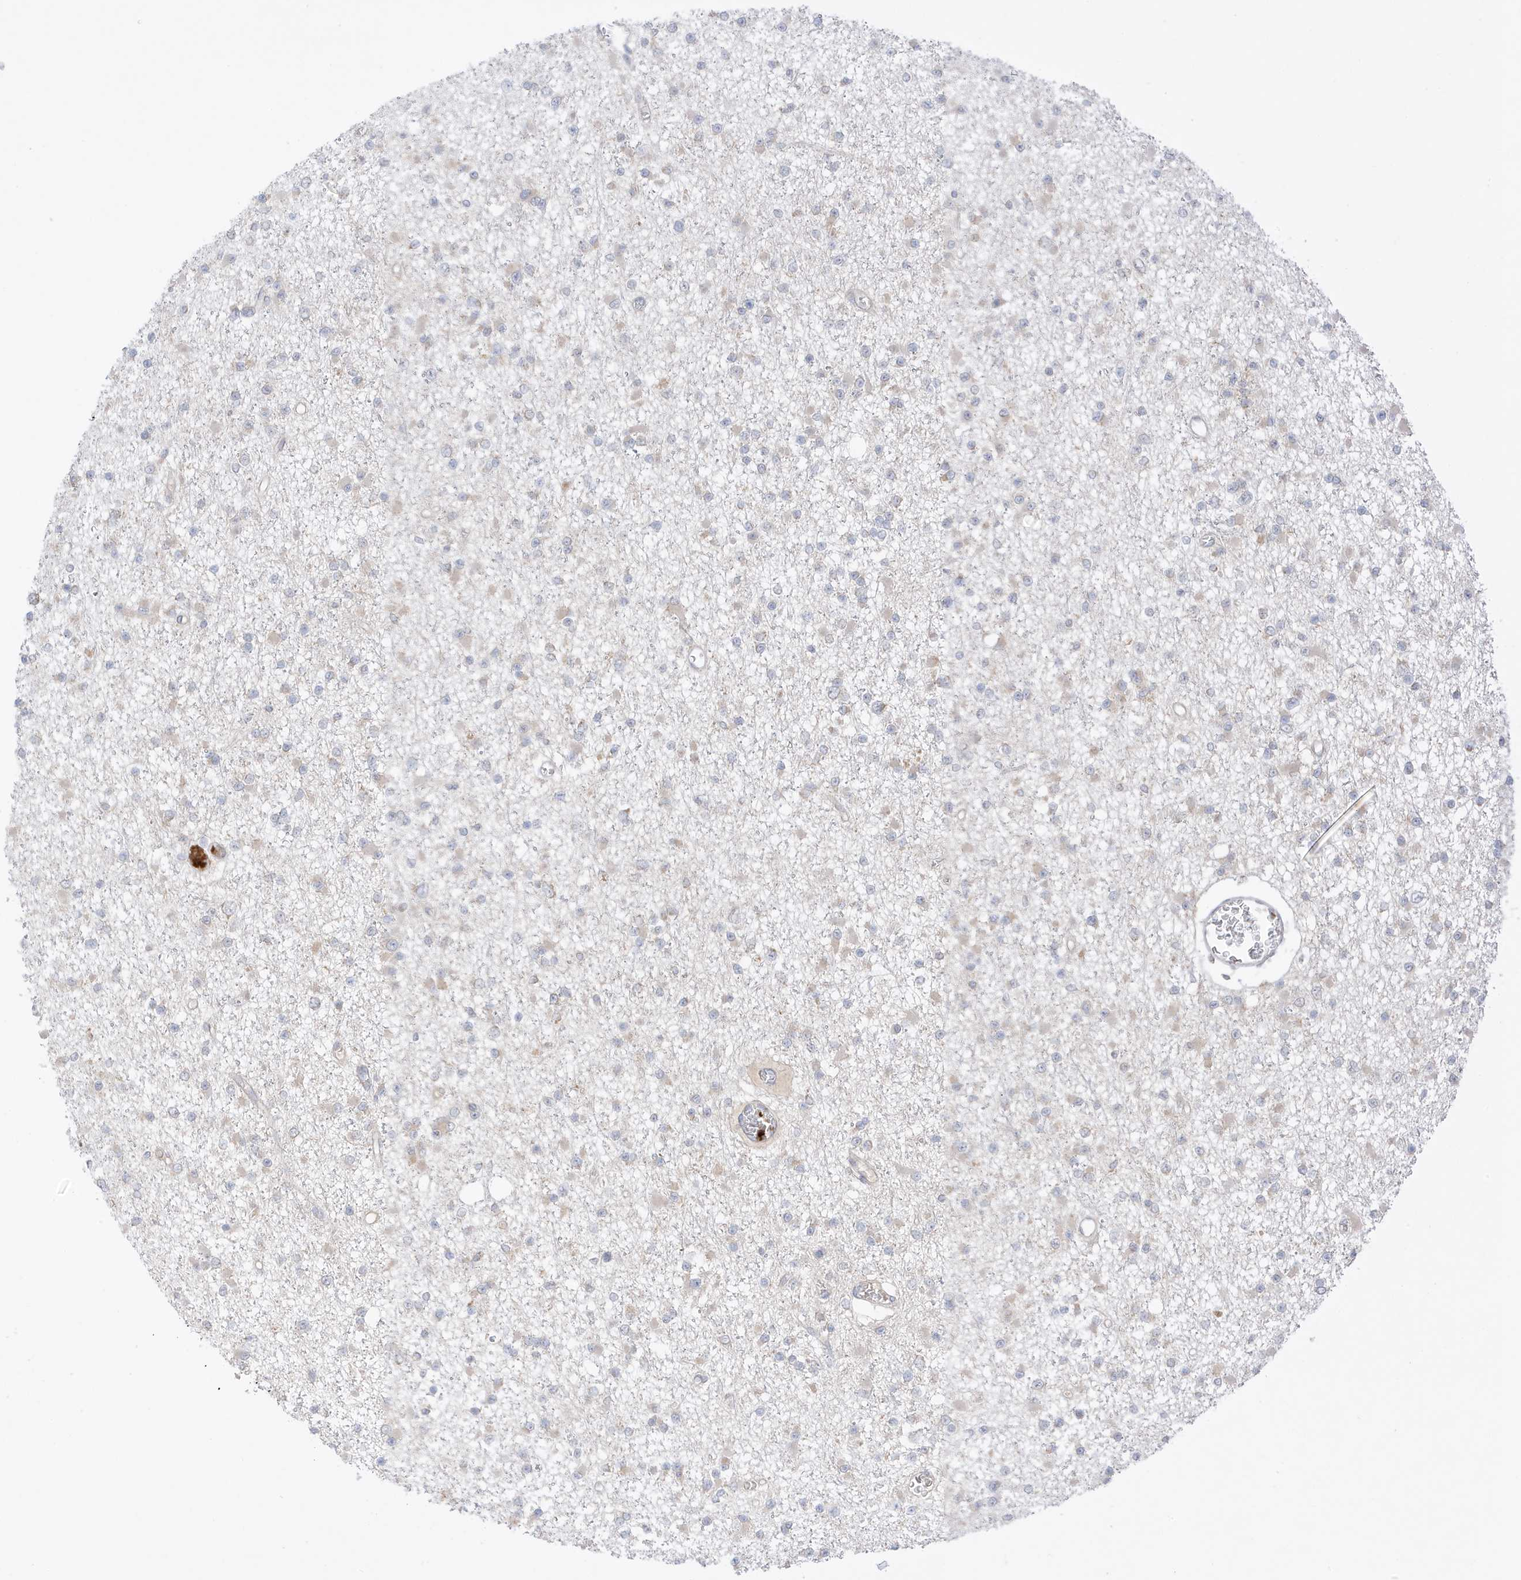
{"staining": {"intensity": "negative", "quantity": "none", "location": "none"}, "tissue": "glioma", "cell_type": "Tumor cells", "image_type": "cancer", "snomed": [{"axis": "morphology", "description": "Glioma, malignant, Low grade"}, {"axis": "topography", "description": "Brain"}], "caption": "Tumor cells show no significant protein positivity in malignant low-grade glioma.", "gene": "NPPC", "patient": {"sex": "female", "age": 22}}